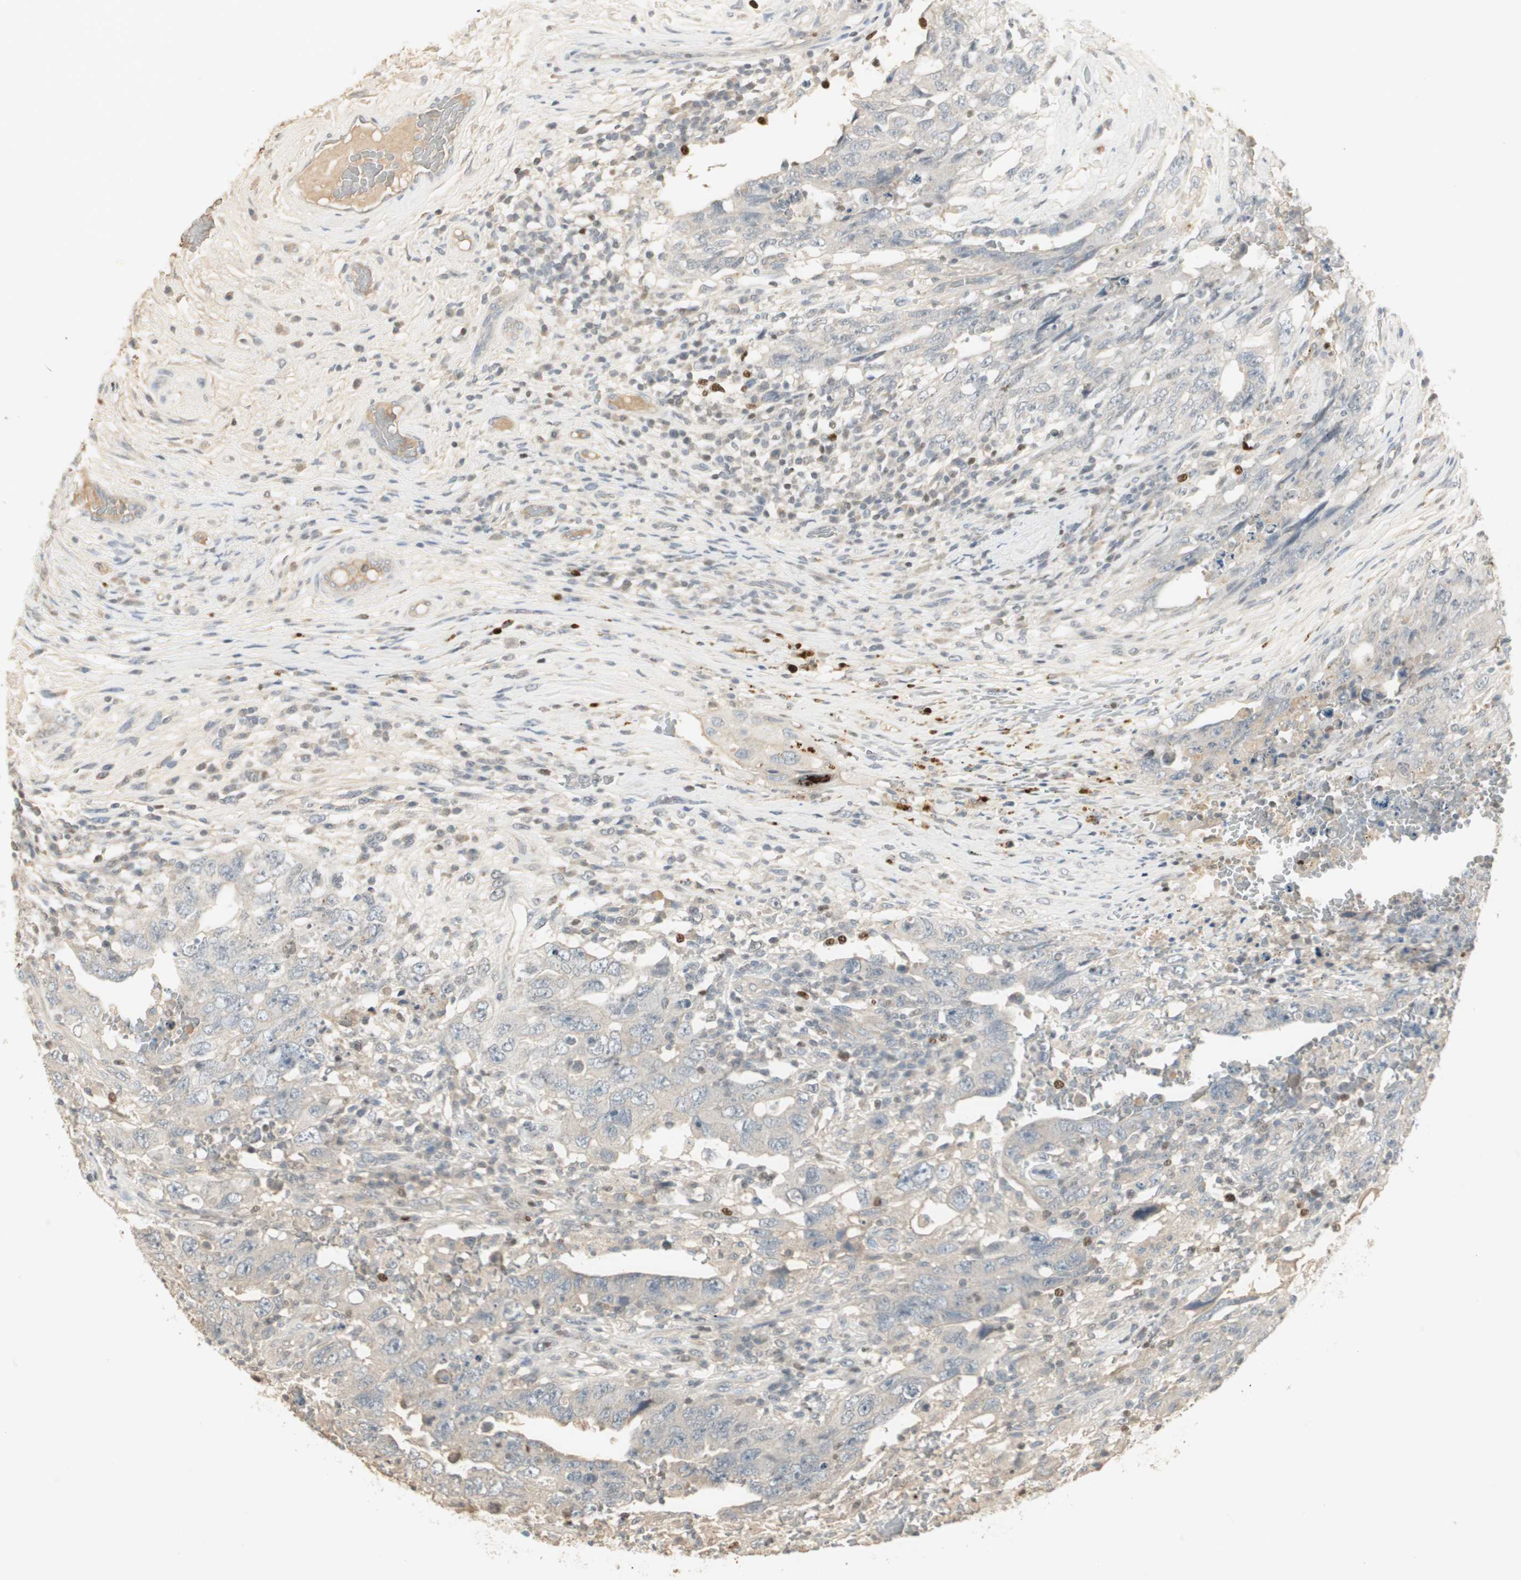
{"staining": {"intensity": "negative", "quantity": "none", "location": "none"}, "tissue": "testis cancer", "cell_type": "Tumor cells", "image_type": "cancer", "snomed": [{"axis": "morphology", "description": "Carcinoma, Embryonal, NOS"}, {"axis": "topography", "description": "Testis"}], "caption": "Histopathology image shows no significant protein expression in tumor cells of testis embryonal carcinoma.", "gene": "RUNX2", "patient": {"sex": "male", "age": 26}}